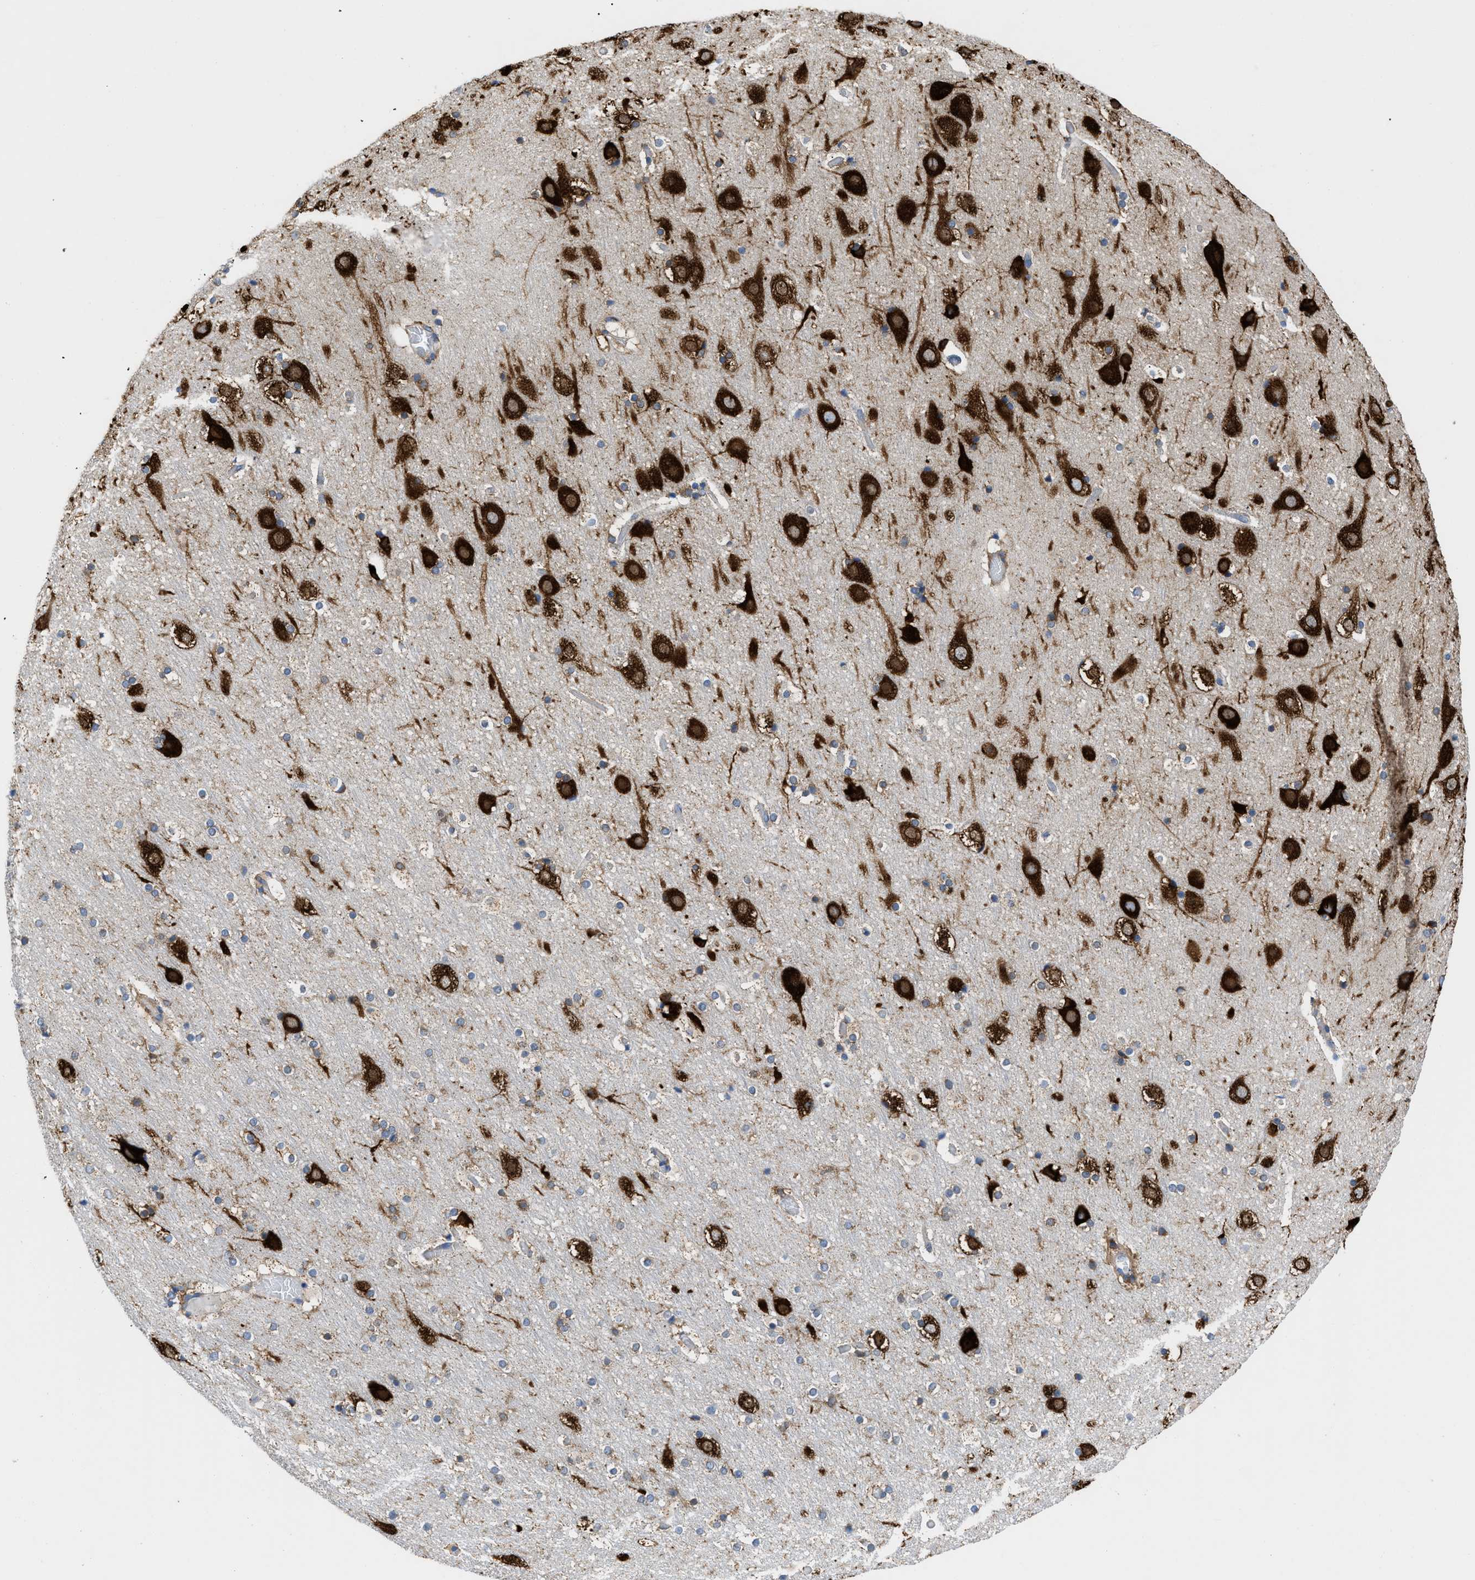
{"staining": {"intensity": "moderate", "quantity": ">75%", "location": "cytoplasmic/membranous"}, "tissue": "cerebral cortex", "cell_type": "Endothelial cells", "image_type": "normal", "snomed": [{"axis": "morphology", "description": "Normal tissue, NOS"}, {"axis": "topography", "description": "Cerebral cortex"}], "caption": "Immunohistochemistry (IHC) (DAB) staining of unremarkable human cerebral cortex demonstrates moderate cytoplasmic/membranous protein staining in about >75% of endothelial cells. Using DAB (brown) and hematoxylin (blue) stains, captured at high magnification using brightfield microscopy.", "gene": "GPAT4", "patient": {"sex": "male", "age": 57}}